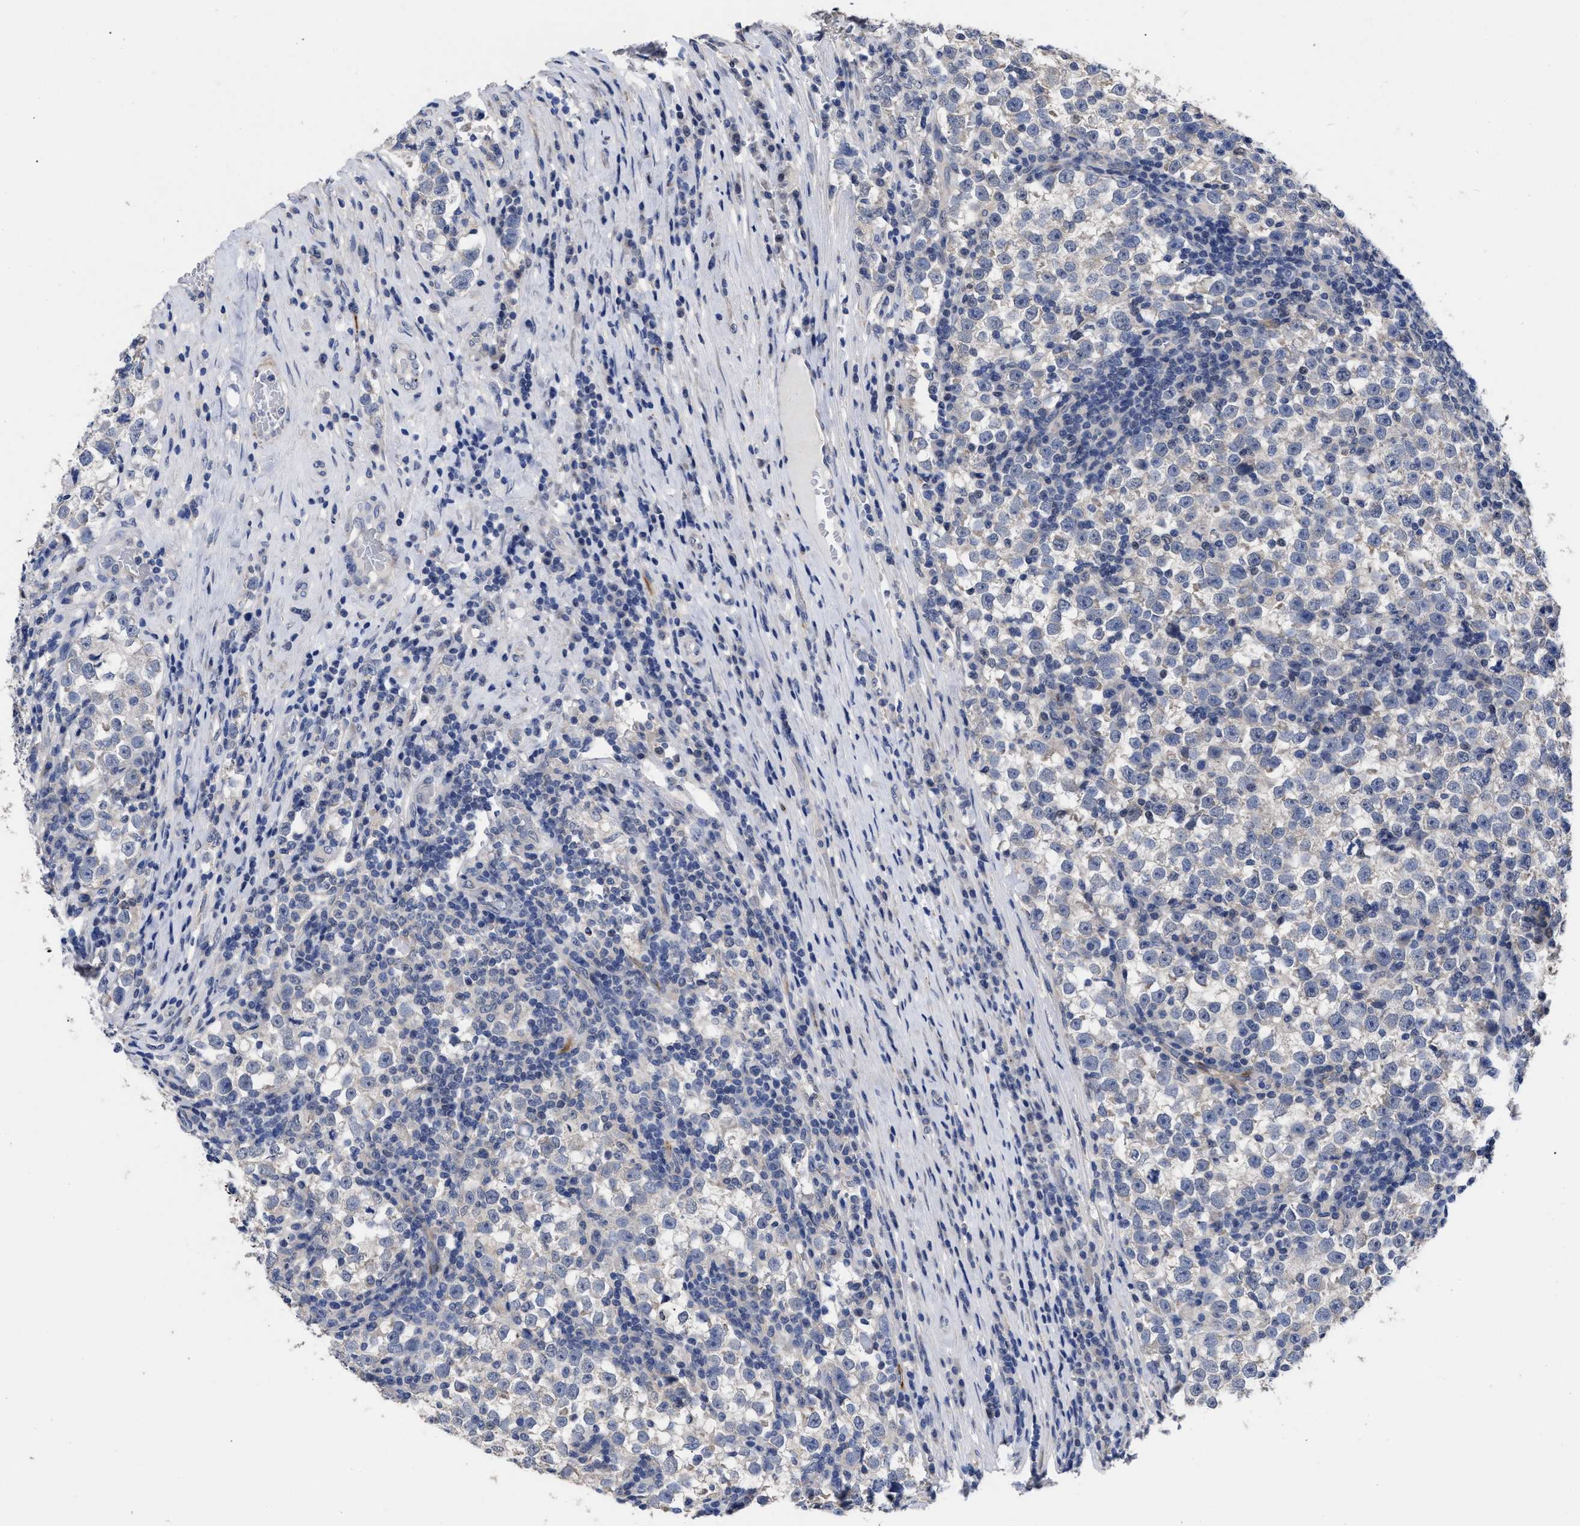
{"staining": {"intensity": "negative", "quantity": "none", "location": "none"}, "tissue": "testis cancer", "cell_type": "Tumor cells", "image_type": "cancer", "snomed": [{"axis": "morphology", "description": "Normal tissue, NOS"}, {"axis": "morphology", "description": "Seminoma, NOS"}, {"axis": "topography", "description": "Testis"}], "caption": "Testis seminoma was stained to show a protein in brown. There is no significant staining in tumor cells.", "gene": "CCN5", "patient": {"sex": "male", "age": 43}}